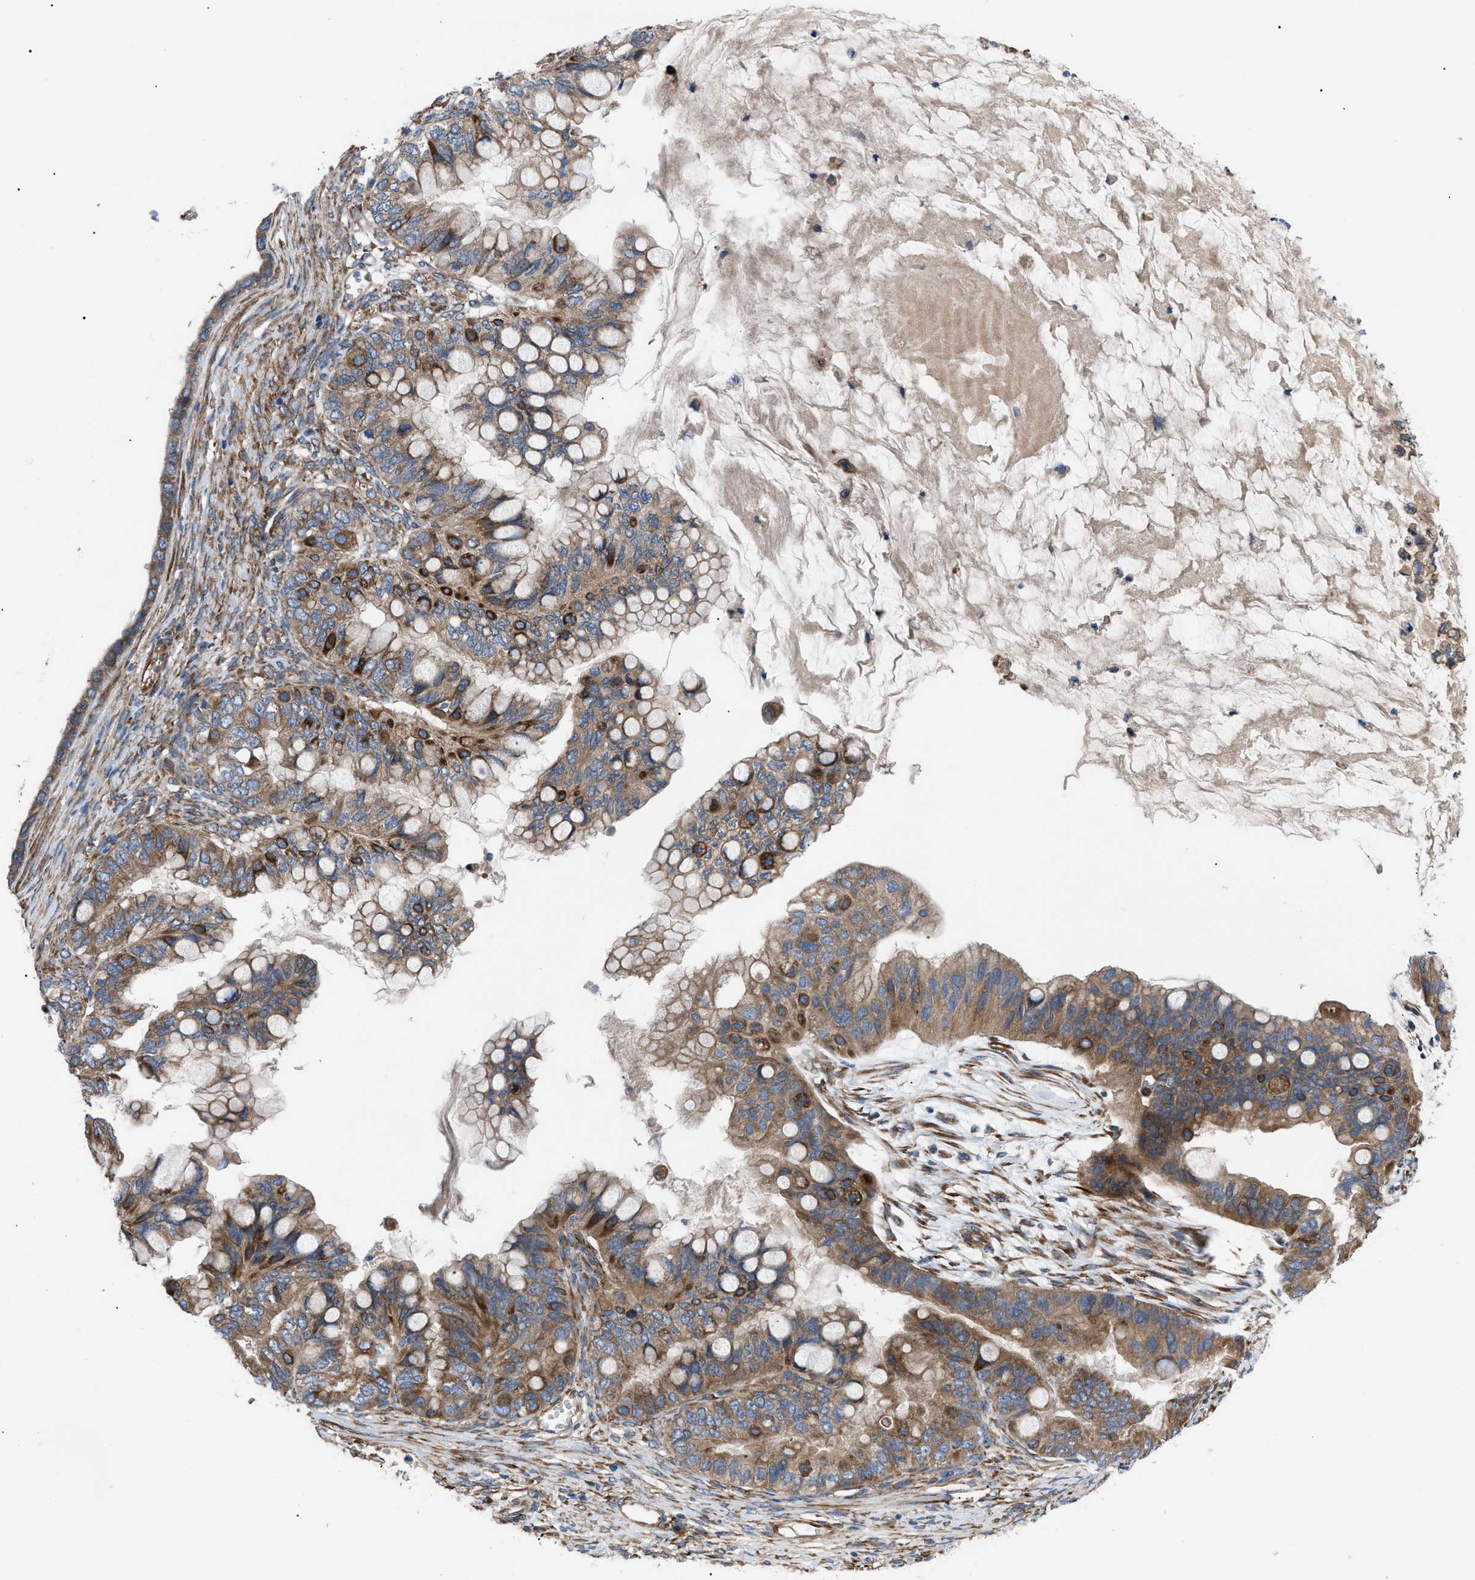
{"staining": {"intensity": "moderate", "quantity": ">75%", "location": "cytoplasmic/membranous"}, "tissue": "ovarian cancer", "cell_type": "Tumor cells", "image_type": "cancer", "snomed": [{"axis": "morphology", "description": "Cystadenocarcinoma, mucinous, NOS"}, {"axis": "topography", "description": "Ovary"}], "caption": "This micrograph exhibits immunohistochemistry (IHC) staining of mucinous cystadenocarcinoma (ovarian), with medium moderate cytoplasmic/membranous staining in about >75% of tumor cells.", "gene": "MYO10", "patient": {"sex": "female", "age": 80}}